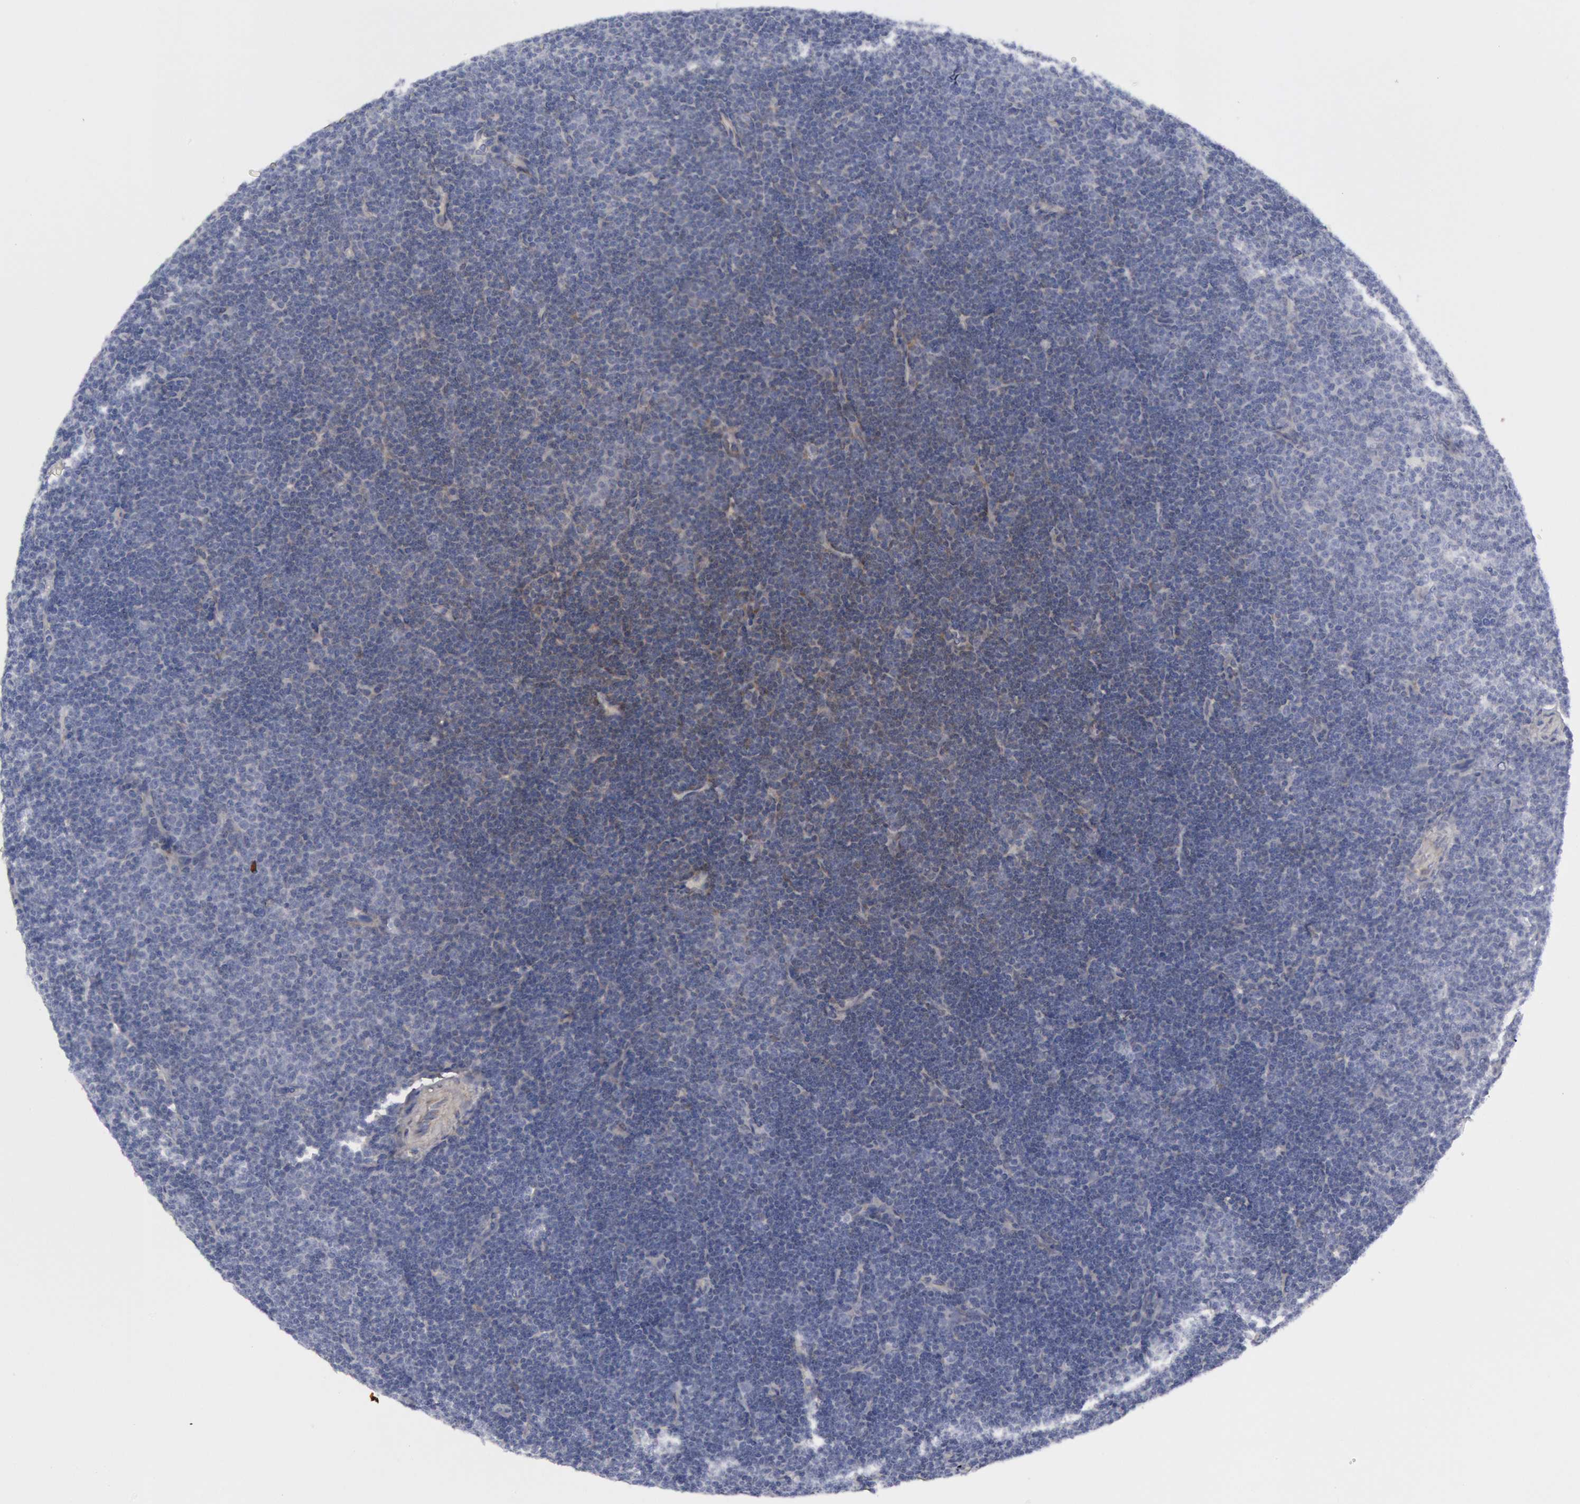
{"staining": {"intensity": "negative", "quantity": "none", "location": "none"}, "tissue": "lymphoma", "cell_type": "Tumor cells", "image_type": "cancer", "snomed": [{"axis": "morphology", "description": "Malignant lymphoma, non-Hodgkin's type, Low grade"}, {"axis": "topography", "description": "Lymph node"}], "caption": "This is an immunohistochemistry histopathology image of human lymphoma. There is no expression in tumor cells.", "gene": "FHL1", "patient": {"sex": "male", "age": 57}}